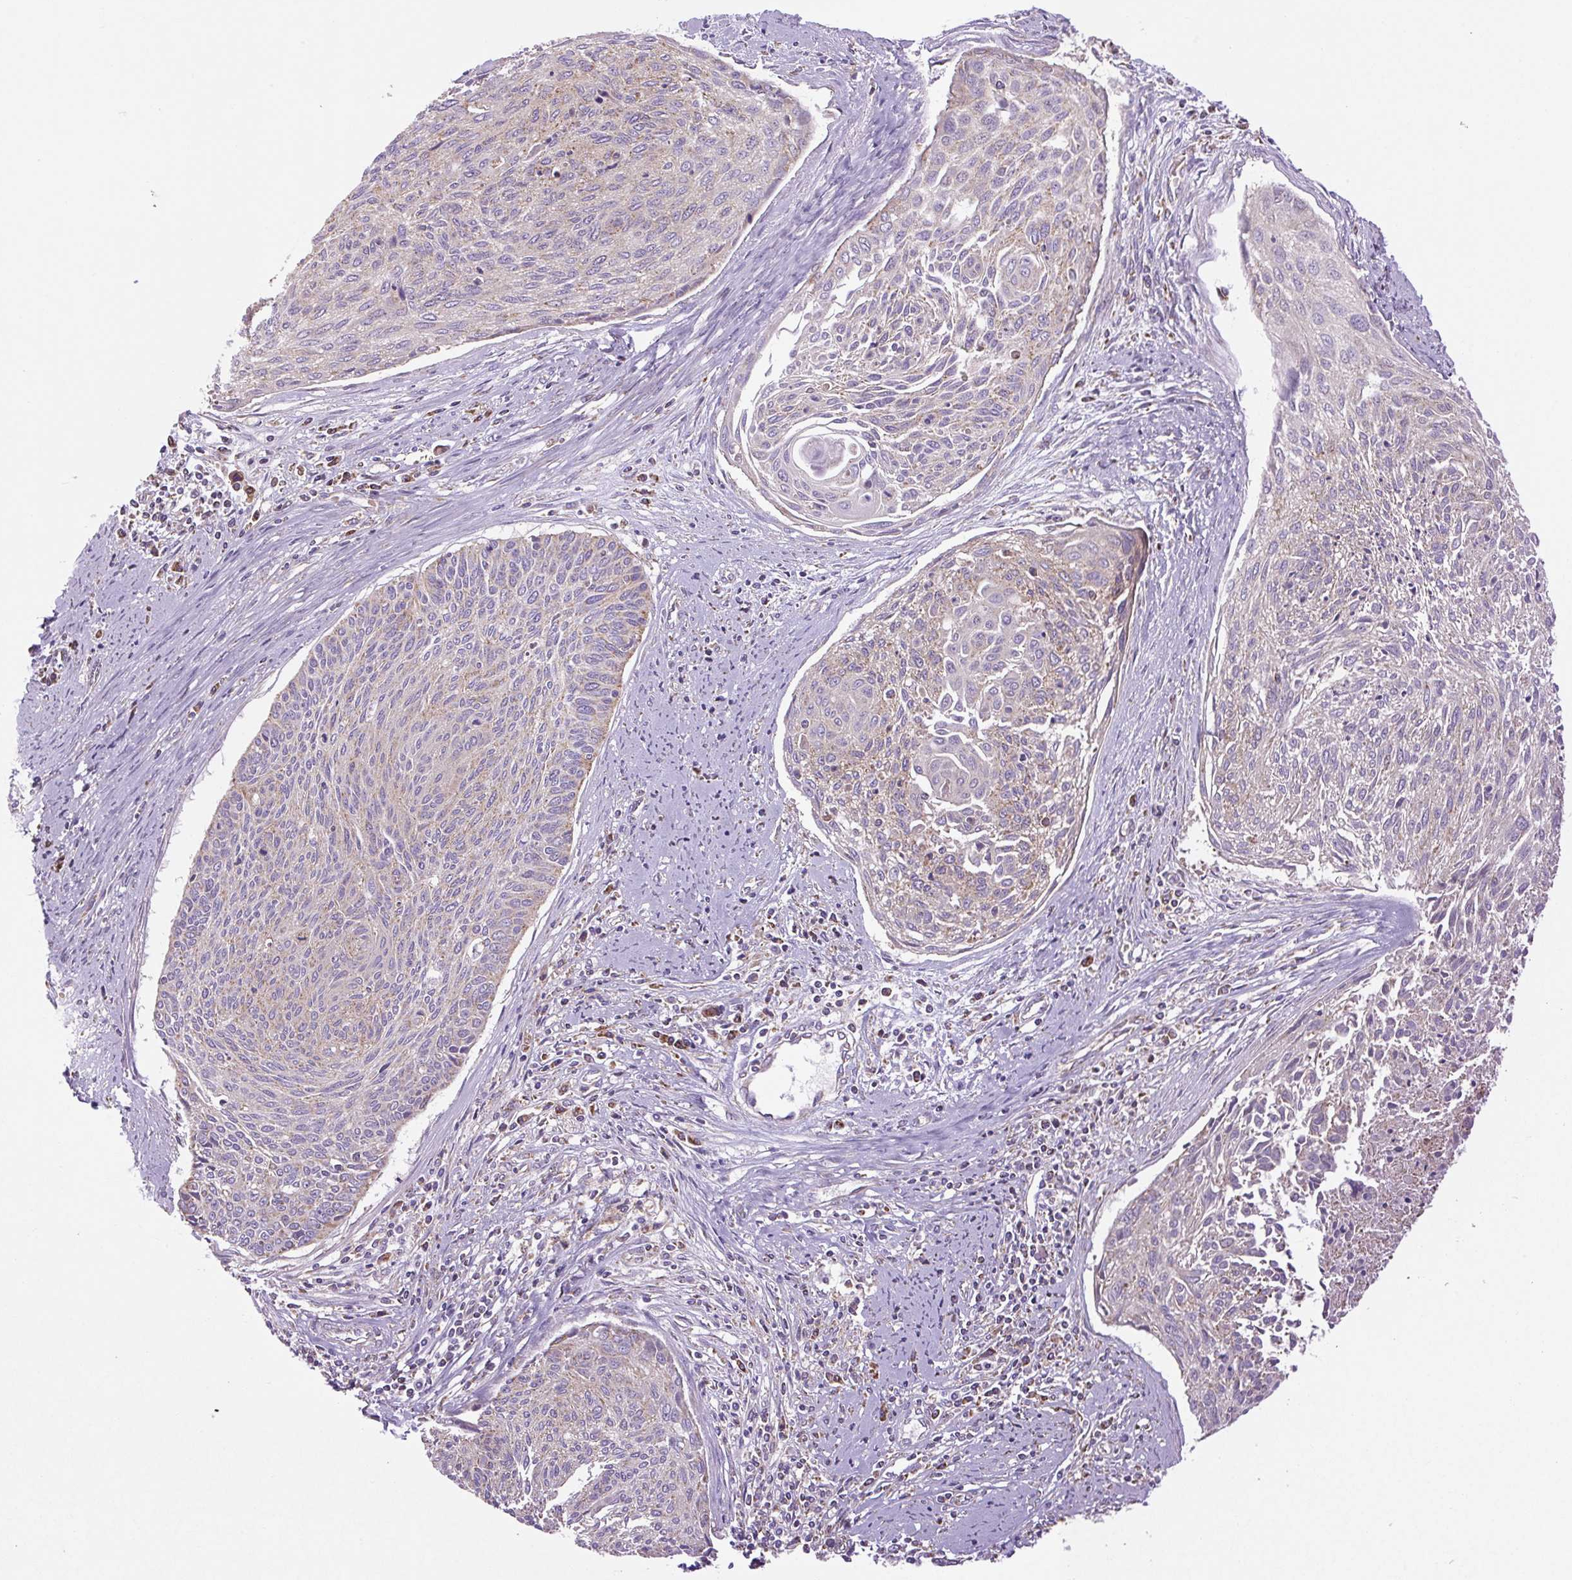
{"staining": {"intensity": "weak", "quantity": "25%-75%", "location": "cytoplasmic/membranous"}, "tissue": "cervical cancer", "cell_type": "Tumor cells", "image_type": "cancer", "snomed": [{"axis": "morphology", "description": "Squamous cell carcinoma, NOS"}, {"axis": "topography", "description": "Cervix"}], "caption": "Protein expression analysis of human cervical cancer reveals weak cytoplasmic/membranous positivity in approximately 25%-75% of tumor cells.", "gene": "PLCG1", "patient": {"sex": "female", "age": 55}}